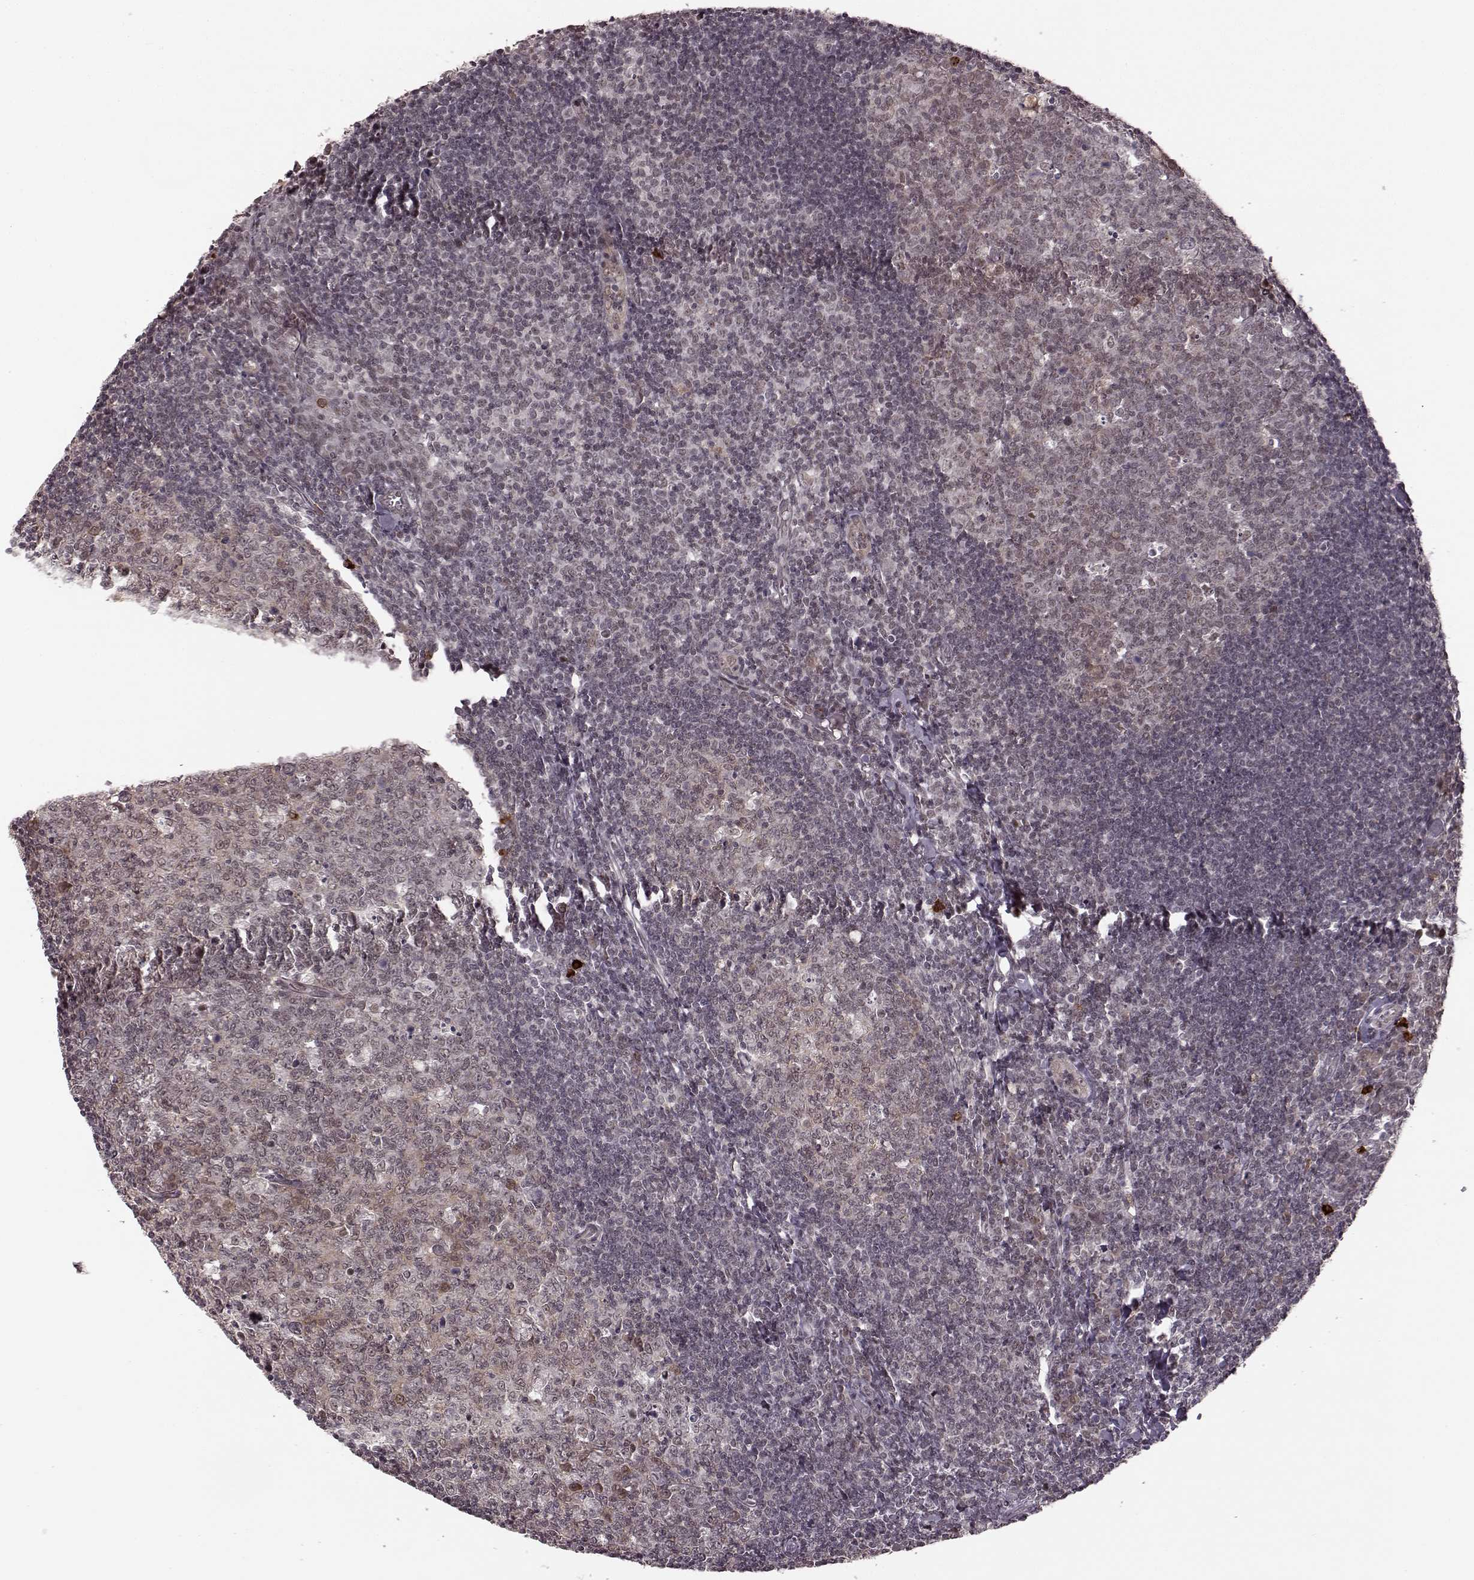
{"staining": {"intensity": "weak", "quantity": ">75%", "location": "cytoplasmic/membranous"}, "tissue": "tonsil", "cell_type": "Germinal center cells", "image_type": "normal", "snomed": [{"axis": "morphology", "description": "Normal tissue, NOS"}, {"axis": "topography", "description": "Tonsil"}], "caption": "Immunohistochemical staining of normal tonsil demonstrates low levels of weak cytoplasmic/membranous expression in about >75% of germinal center cells.", "gene": "PLCB4", "patient": {"sex": "female", "age": 12}}